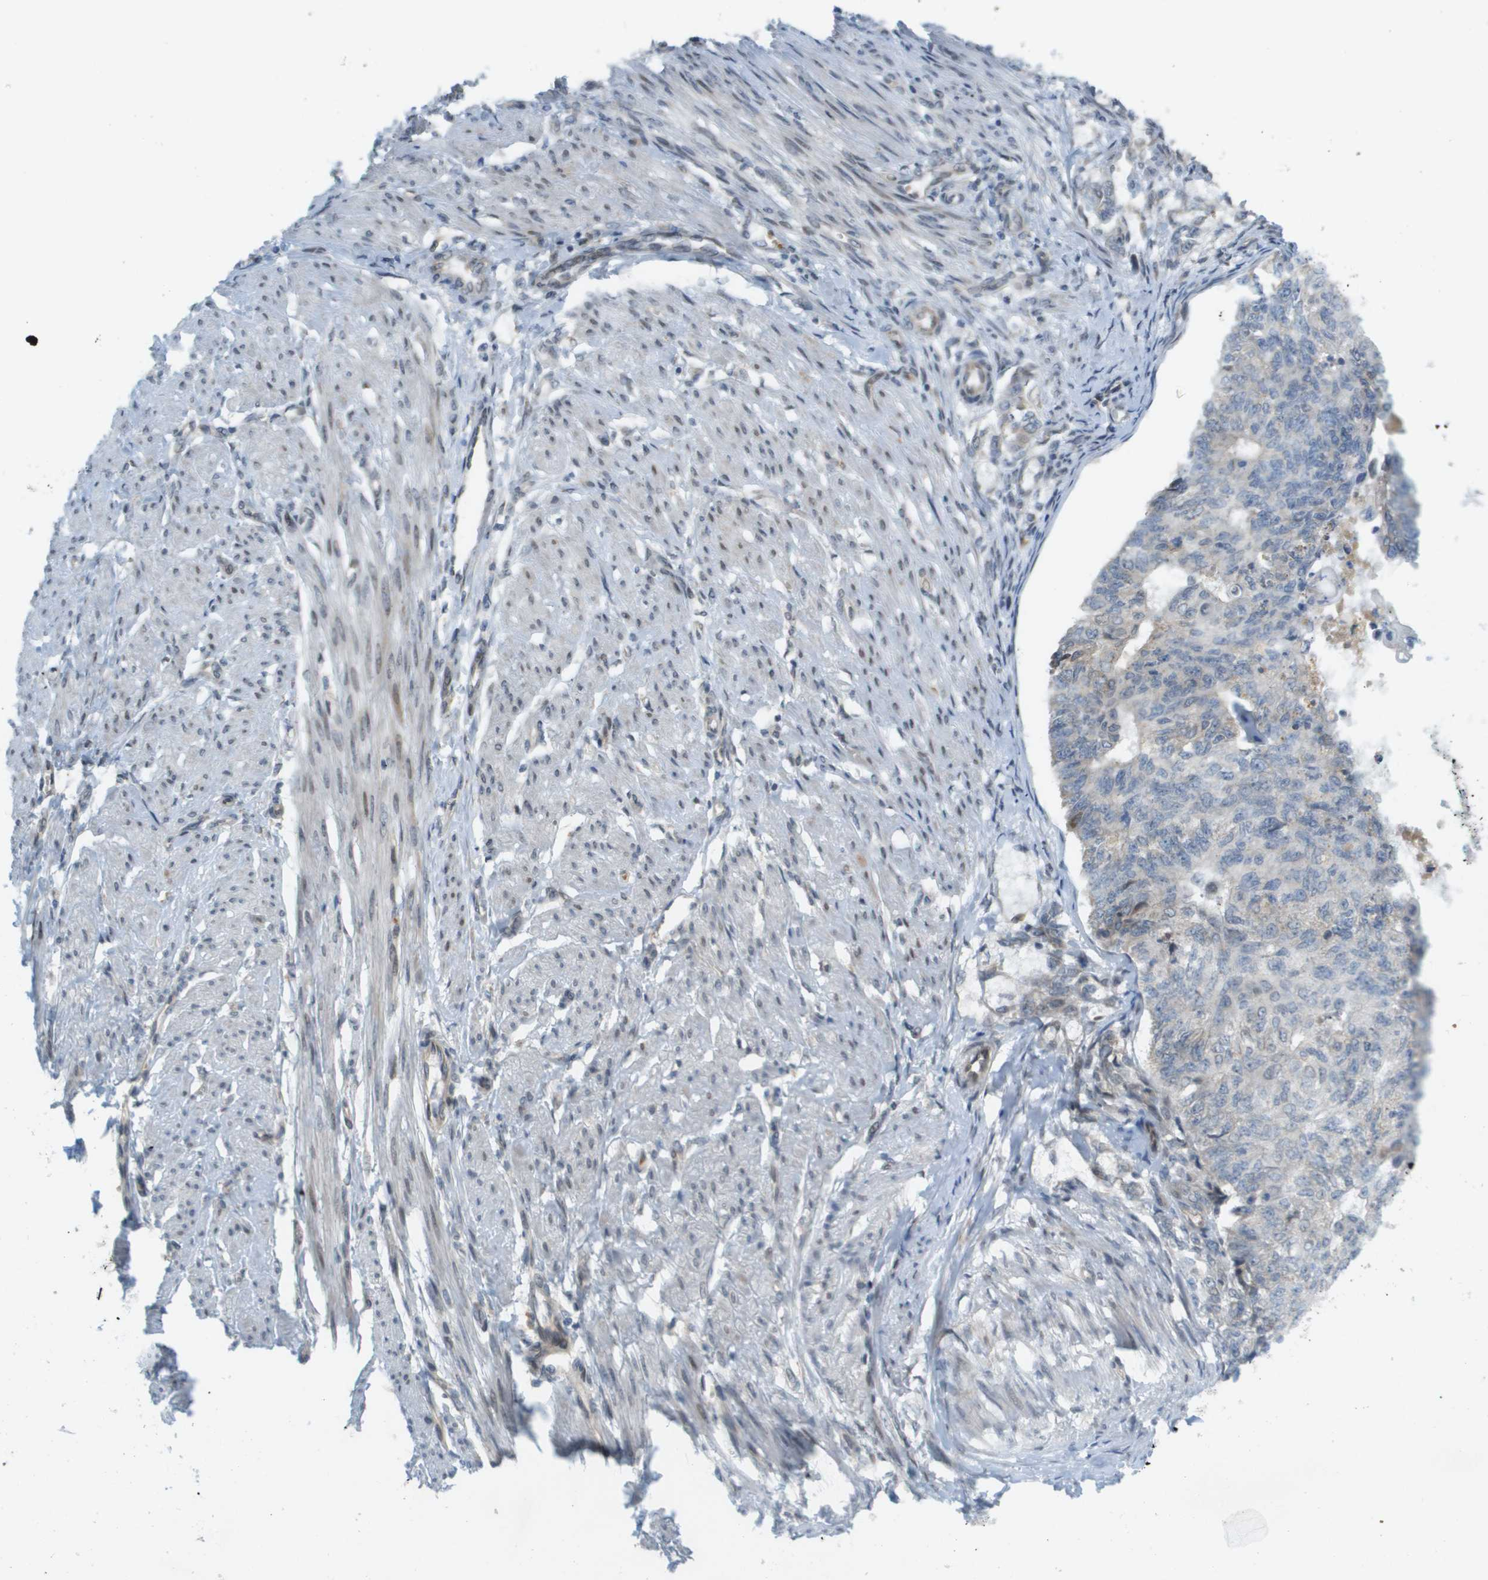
{"staining": {"intensity": "weak", "quantity": "<25%", "location": "cytoplasmic/membranous"}, "tissue": "endometrial cancer", "cell_type": "Tumor cells", "image_type": "cancer", "snomed": [{"axis": "morphology", "description": "Adenocarcinoma, NOS"}, {"axis": "topography", "description": "Endometrium"}], "caption": "DAB (3,3'-diaminobenzidine) immunohistochemical staining of endometrial adenocarcinoma displays no significant expression in tumor cells.", "gene": "CACNB4", "patient": {"sex": "female", "age": 32}}